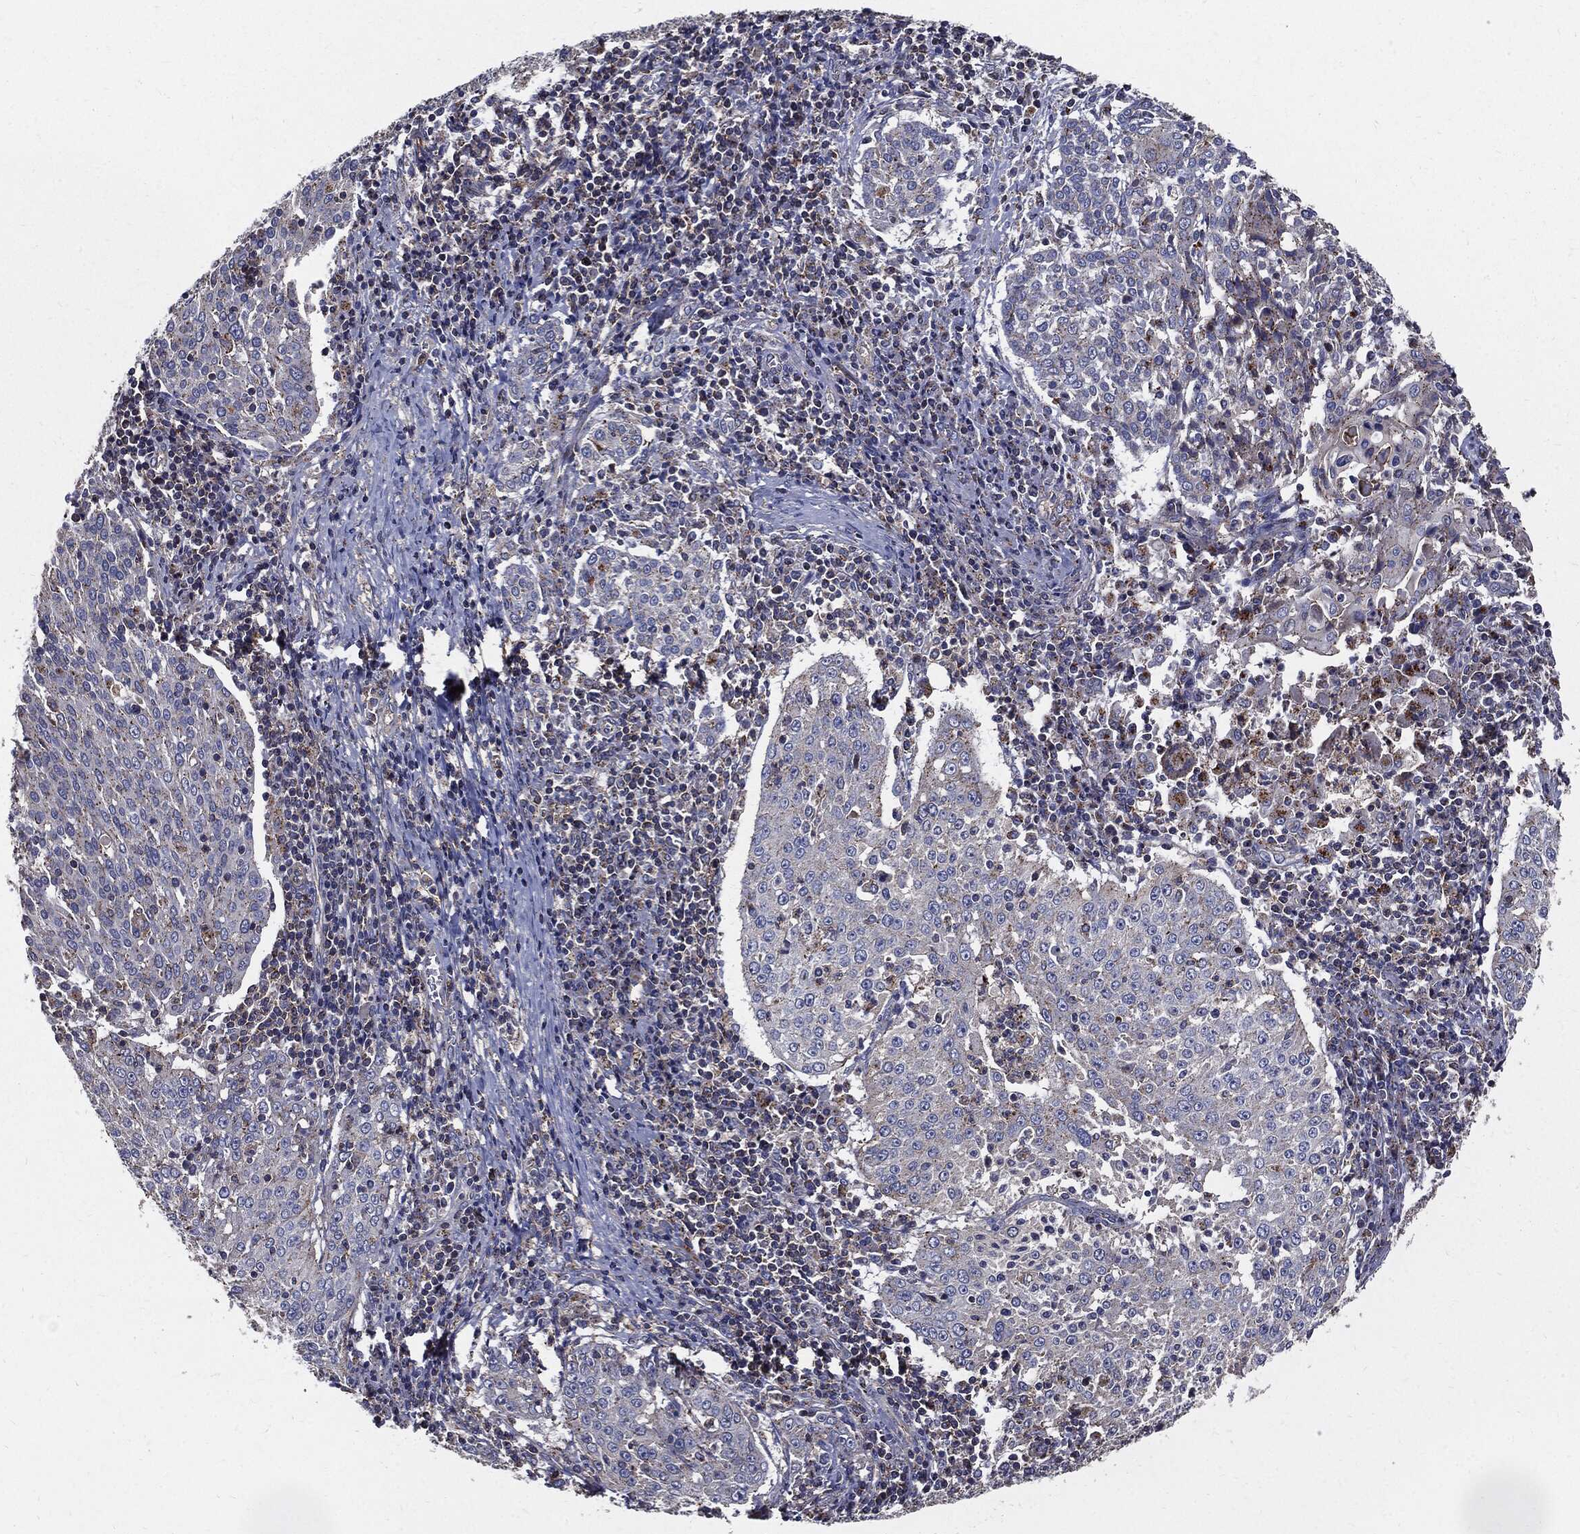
{"staining": {"intensity": "negative", "quantity": "none", "location": "none"}, "tissue": "cervical cancer", "cell_type": "Tumor cells", "image_type": "cancer", "snomed": [{"axis": "morphology", "description": "Squamous cell carcinoma, NOS"}, {"axis": "topography", "description": "Cervix"}], "caption": "Cervical squamous cell carcinoma stained for a protein using immunohistochemistry (IHC) displays no expression tumor cells.", "gene": "PDCD6IP", "patient": {"sex": "female", "age": 41}}